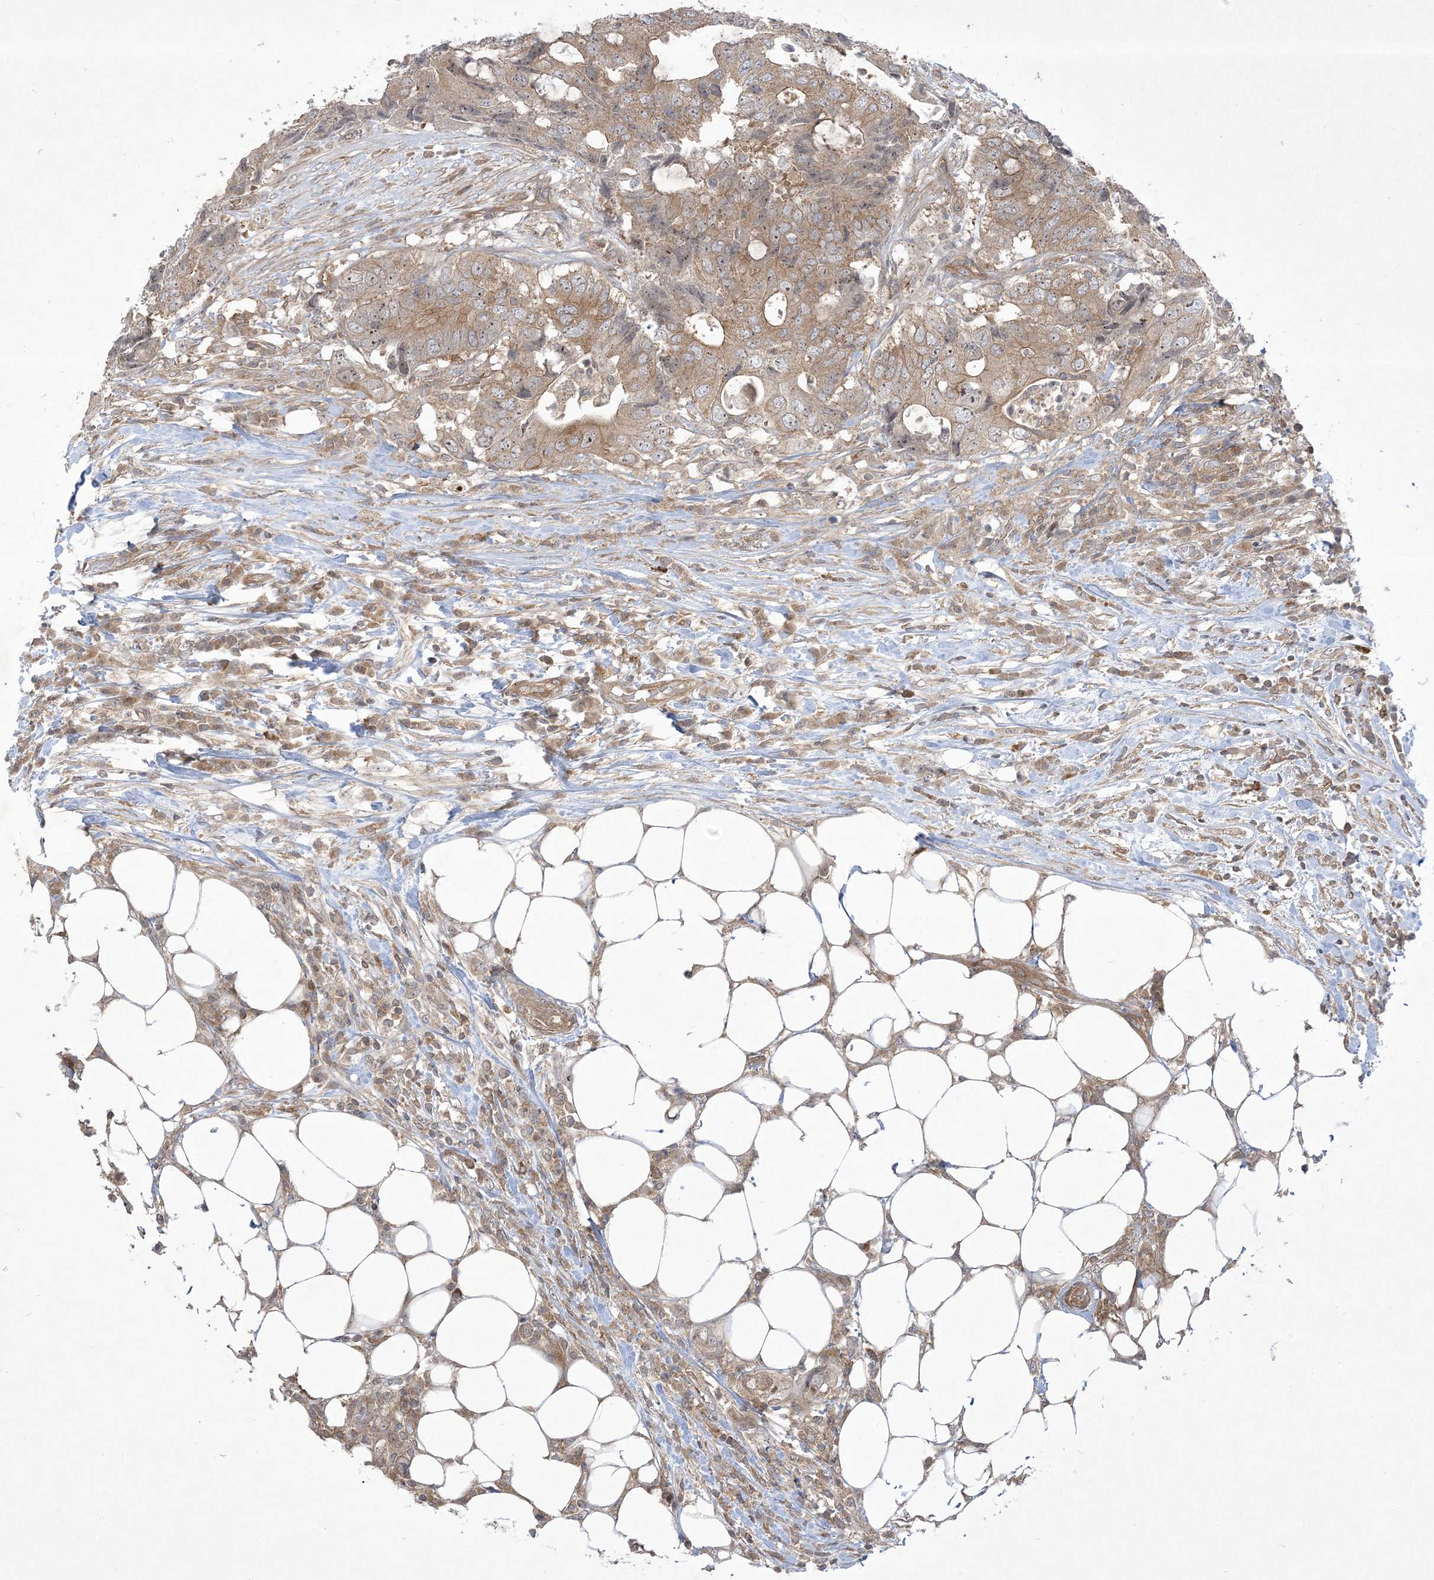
{"staining": {"intensity": "moderate", "quantity": ">75%", "location": "cytoplasmic/membranous,nuclear"}, "tissue": "colorectal cancer", "cell_type": "Tumor cells", "image_type": "cancer", "snomed": [{"axis": "morphology", "description": "Adenocarcinoma, NOS"}, {"axis": "topography", "description": "Colon"}], "caption": "The micrograph exhibits staining of adenocarcinoma (colorectal), revealing moderate cytoplasmic/membranous and nuclear protein positivity (brown color) within tumor cells.", "gene": "SOGA3", "patient": {"sex": "male", "age": 71}}